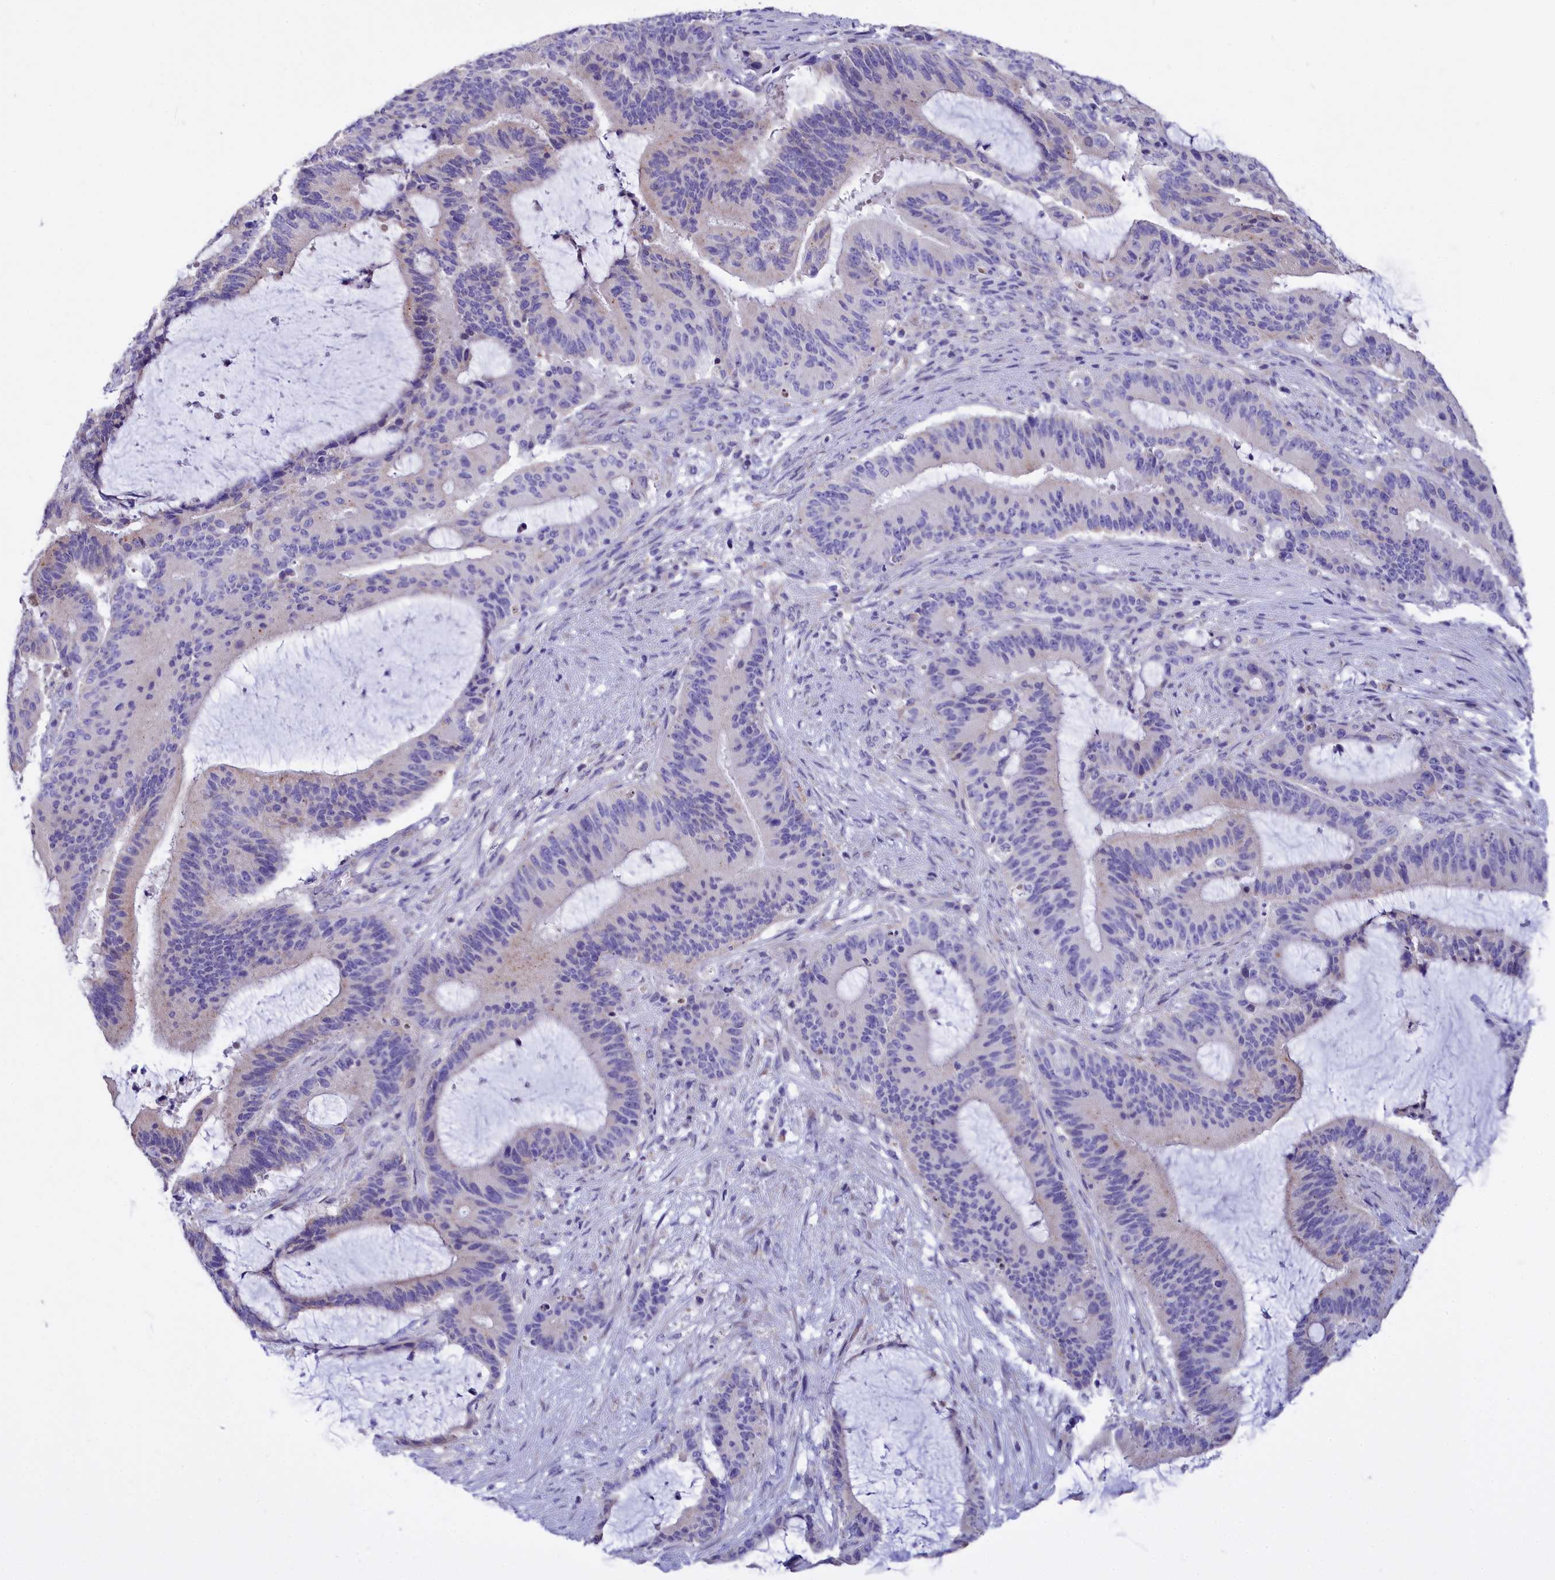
{"staining": {"intensity": "negative", "quantity": "none", "location": "none"}, "tissue": "liver cancer", "cell_type": "Tumor cells", "image_type": "cancer", "snomed": [{"axis": "morphology", "description": "Normal tissue, NOS"}, {"axis": "morphology", "description": "Cholangiocarcinoma"}, {"axis": "topography", "description": "Liver"}, {"axis": "topography", "description": "Peripheral nerve tissue"}], "caption": "A high-resolution image shows IHC staining of liver cancer, which reveals no significant positivity in tumor cells.", "gene": "CYP2U1", "patient": {"sex": "female", "age": 73}}